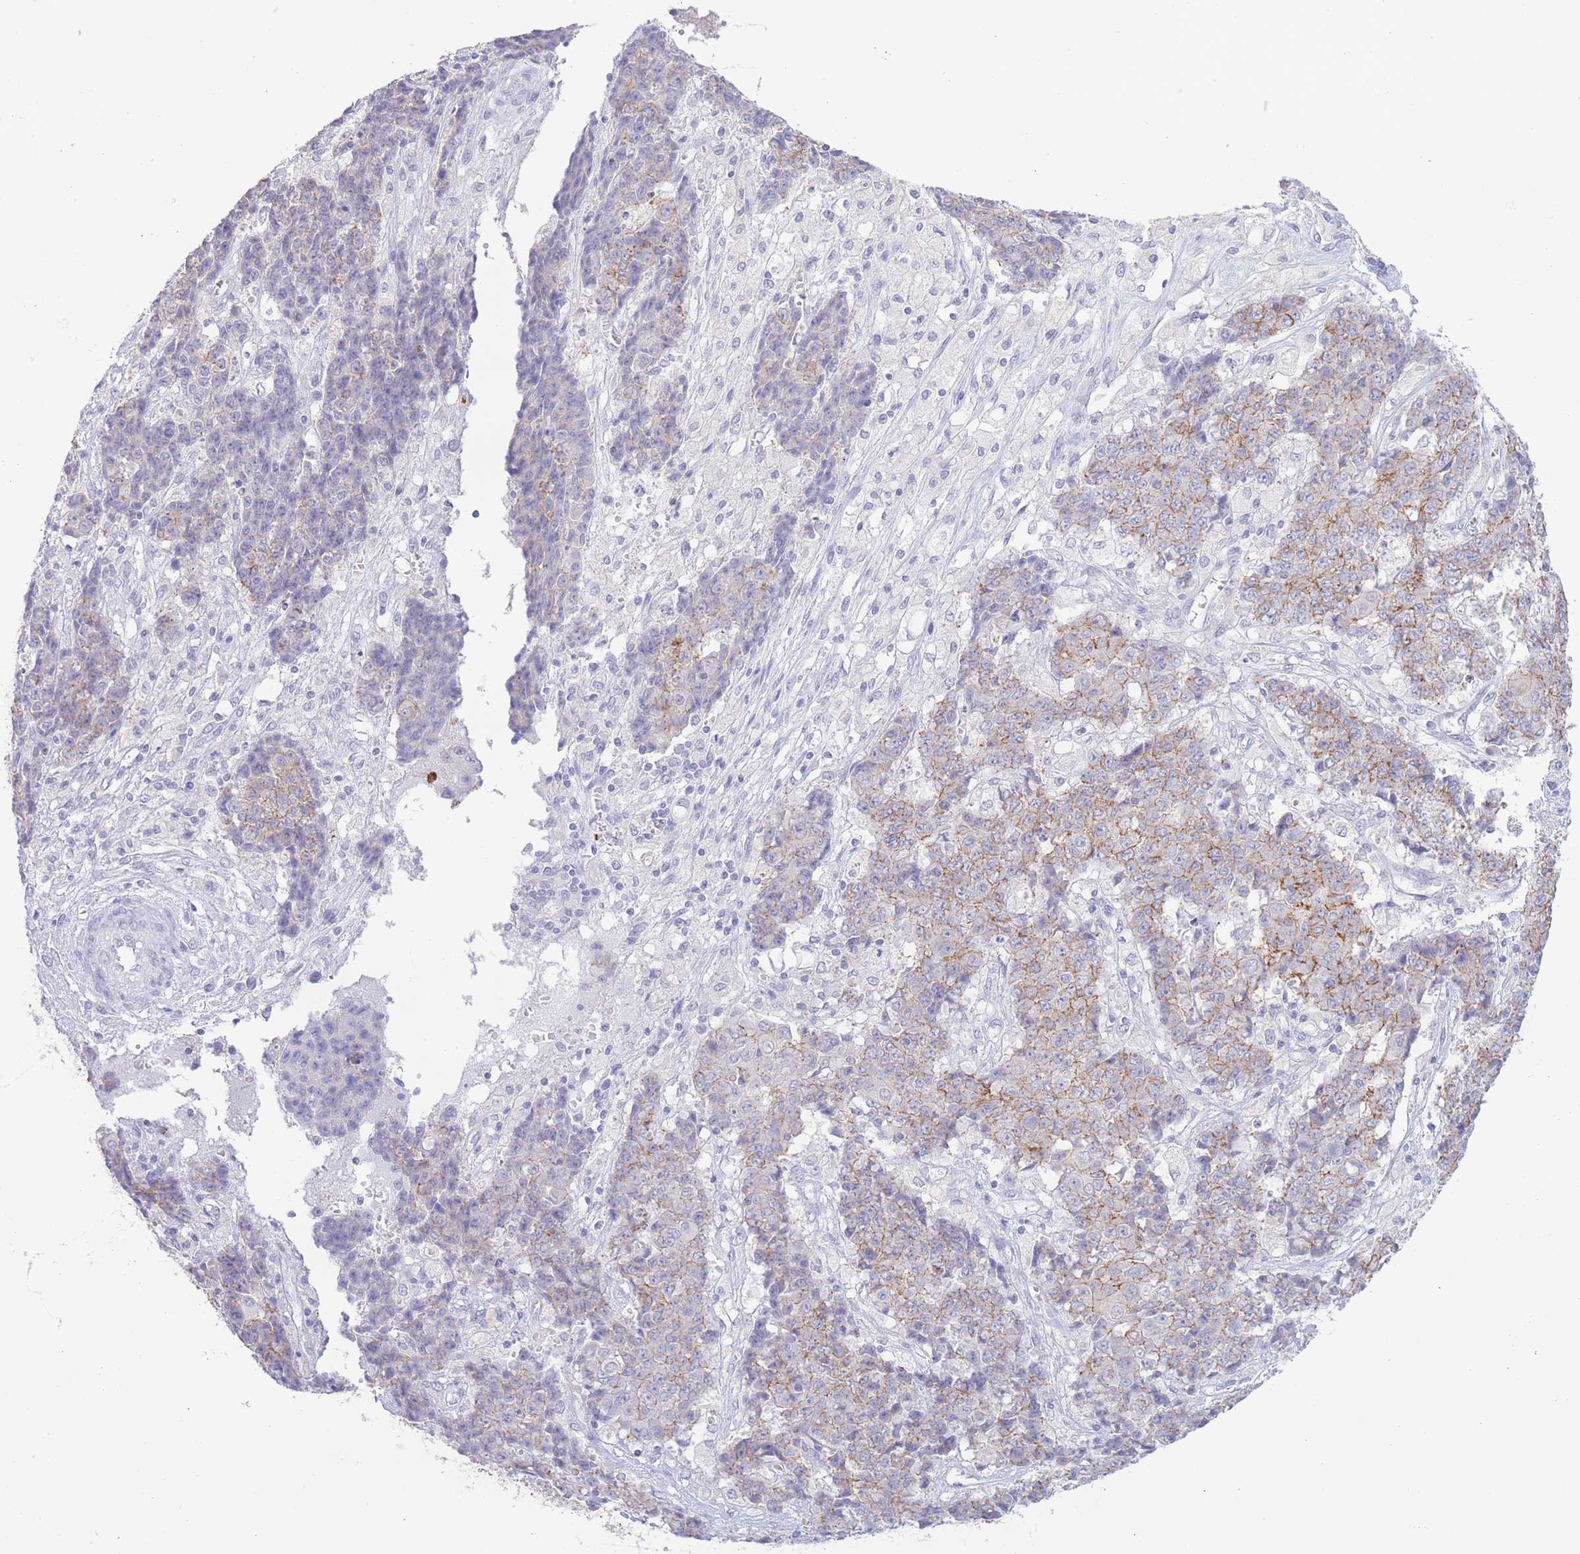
{"staining": {"intensity": "weak", "quantity": "<25%", "location": "cytoplasmic/membranous"}, "tissue": "ovarian cancer", "cell_type": "Tumor cells", "image_type": "cancer", "snomed": [{"axis": "morphology", "description": "Carcinoma, endometroid"}, {"axis": "topography", "description": "Ovary"}], "caption": "Immunohistochemistry of human ovarian endometroid carcinoma displays no staining in tumor cells. (DAB immunohistochemistry, high magnification).", "gene": "LCLAT1", "patient": {"sex": "female", "age": 42}}